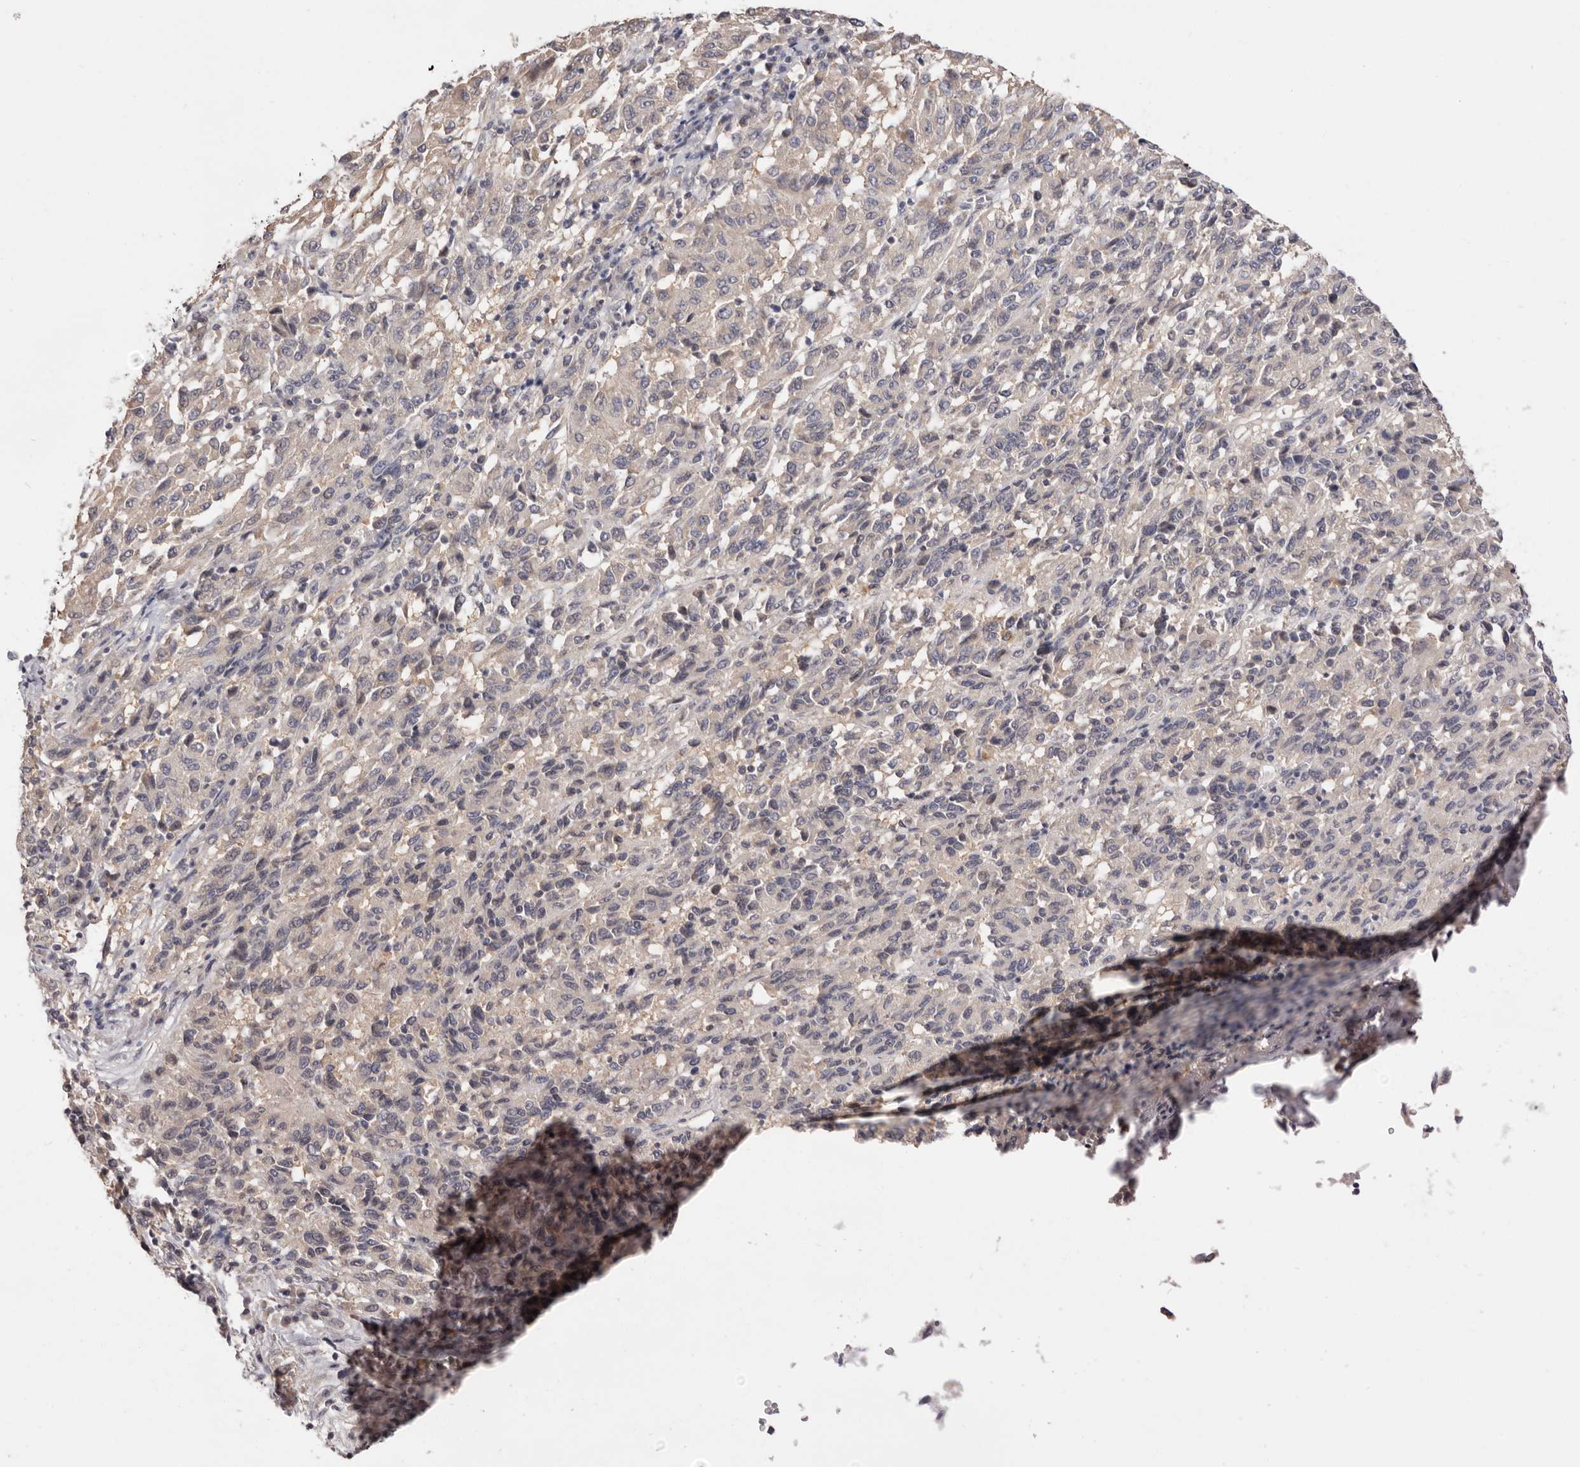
{"staining": {"intensity": "negative", "quantity": "none", "location": "none"}, "tissue": "melanoma", "cell_type": "Tumor cells", "image_type": "cancer", "snomed": [{"axis": "morphology", "description": "Malignant melanoma, Metastatic site"}, {"axis": "topography", "description": "Lung"}], "caption": "There is no significant staining in tumor cells of melanoma.", "gene": "DOP1A", "patient": {"sex": "male", "age": 64}}